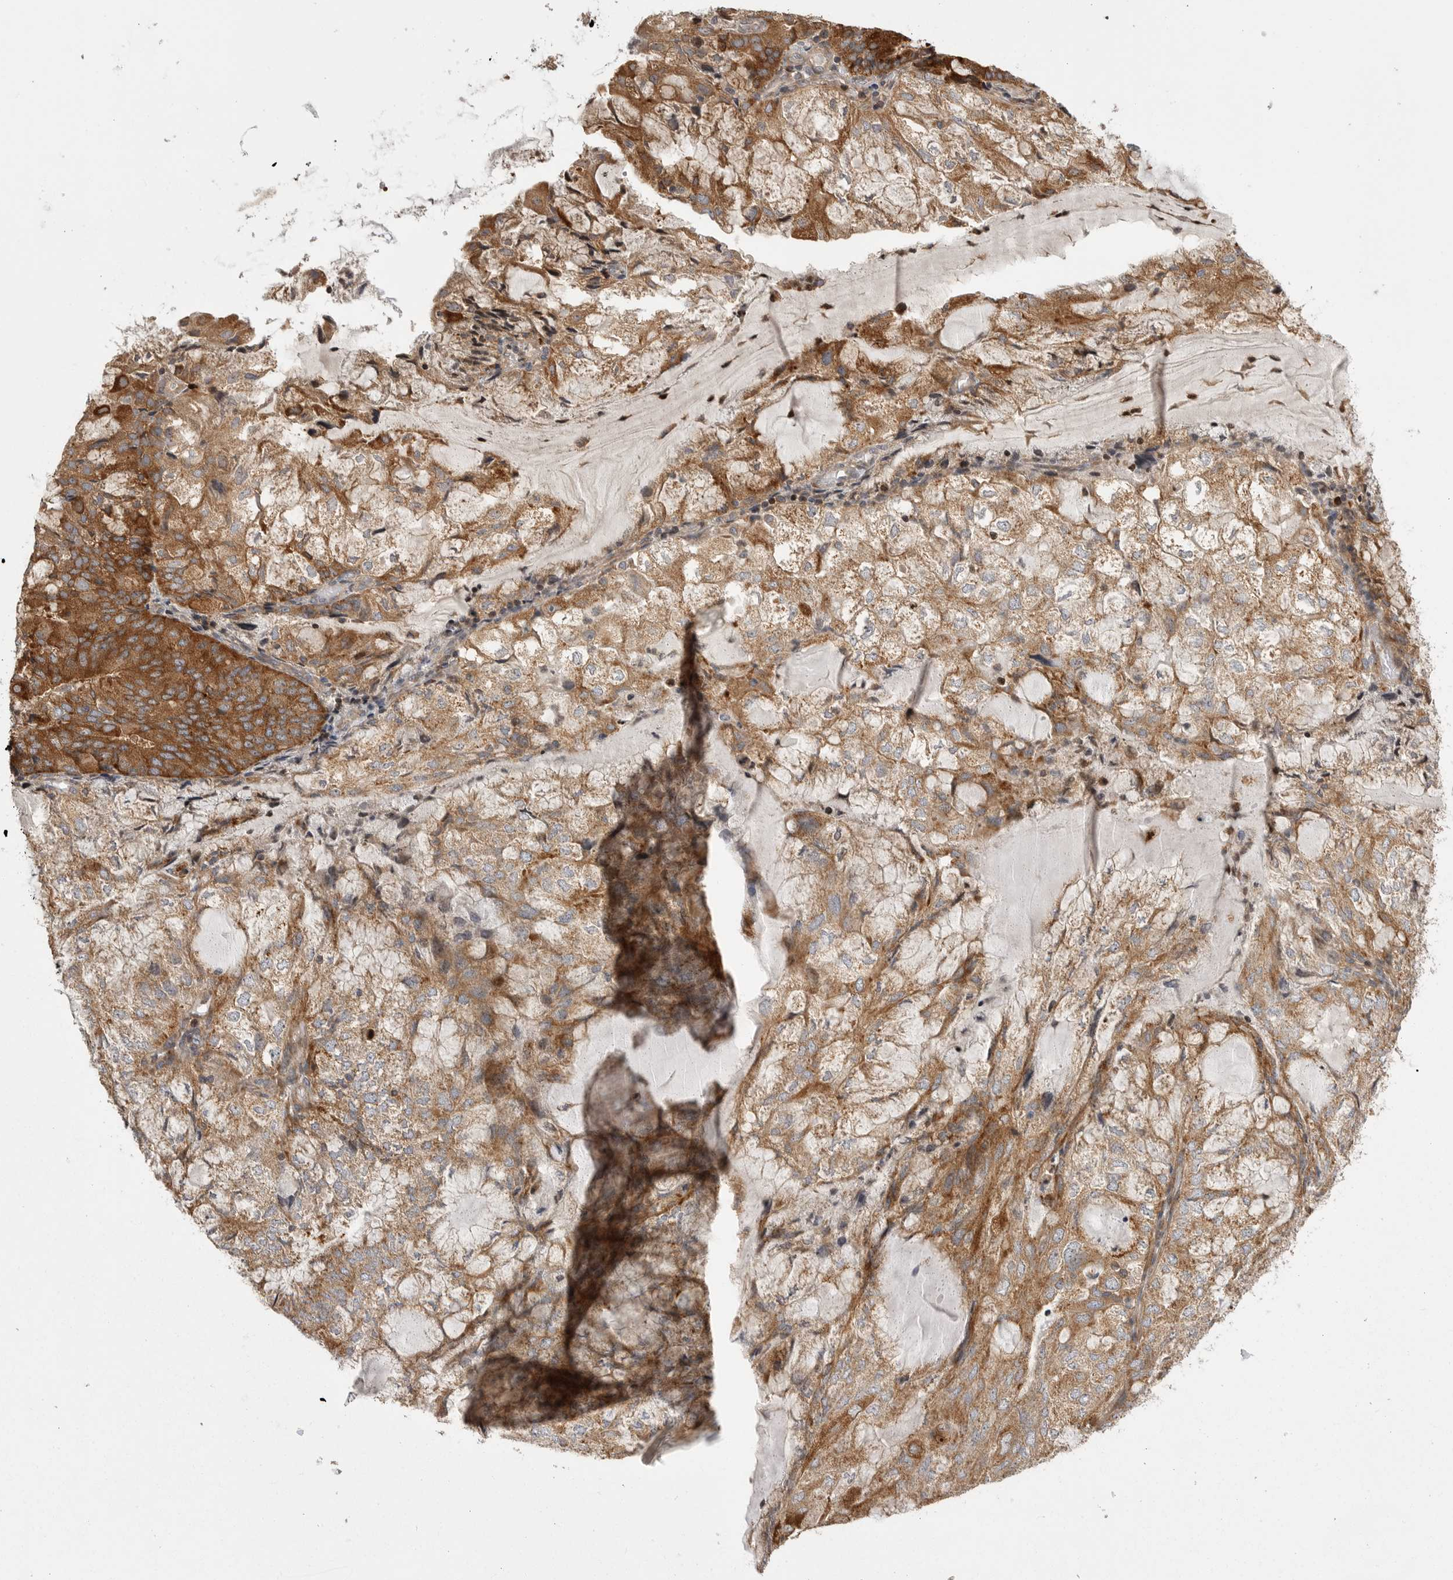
{"staining": {"intensity": "strong", "quantity": ">75%", "location": "cytoplasmic/membranous"}, "tissue": "endometrial cancer", "cell_type": "Tumor cells", "image_type": "cancer", "snomed": [{"axis": "morphology", "description": "Adenocarcinoma, NOS"}, {"axis": "topography", "description": "Endometrium"}], "caption": "Human adenocarcinoma (endometrial) stained with a brown dye reveals strong cytoplasmic/membranous positive staining in approximately >75% of tumor cells.", "gene": "OXR1", "patient": {"sex": "female", "age": 81}}